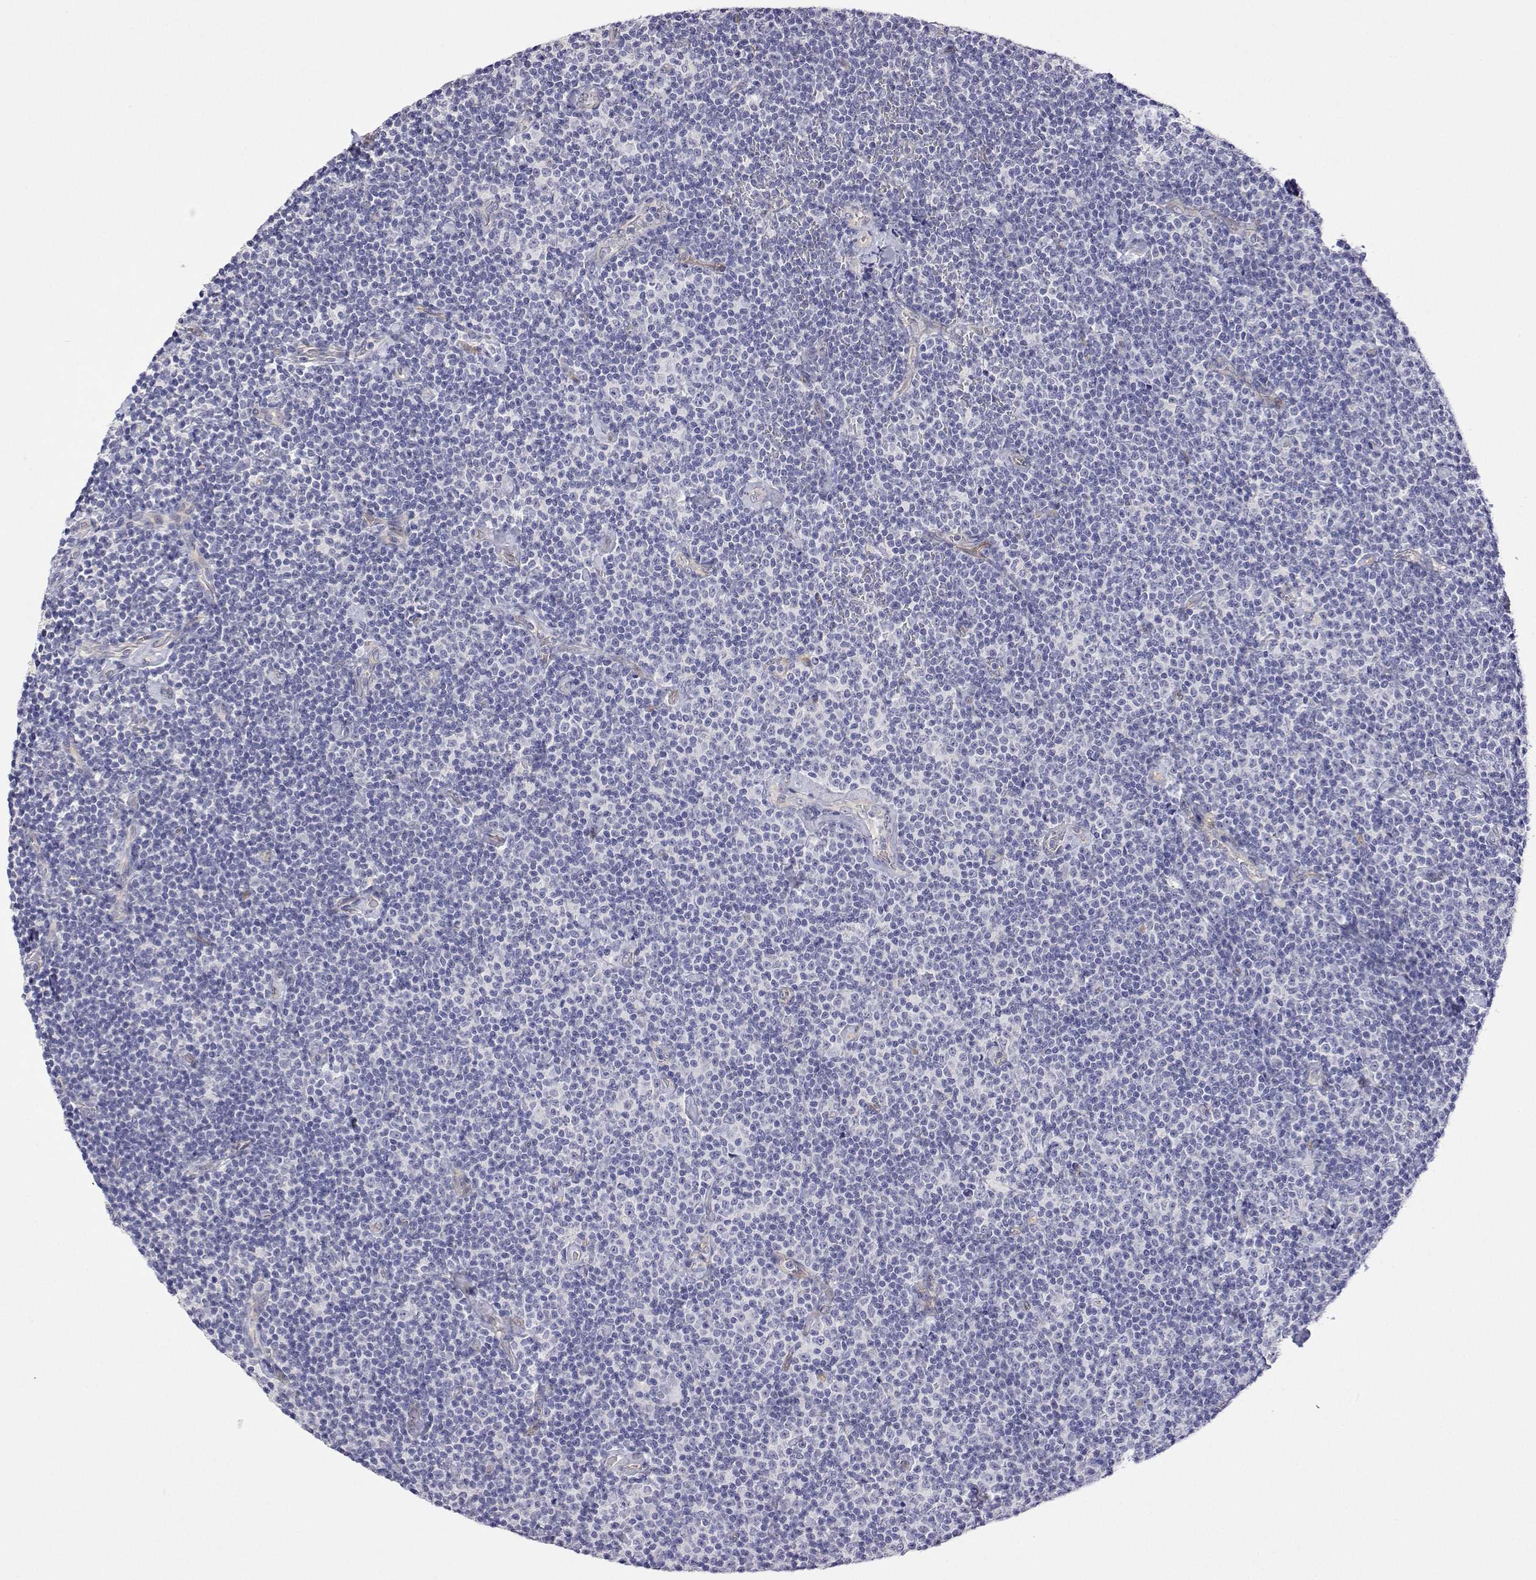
{"staining": {"intensity": "negative", "quantity": "none", "location": "none"}, "tissue": "lymphoma", "cell_type": "Tumor cells", "image_type": "cancer", "snomed": [{"axis": "morphology", "description": "Malignant lymphoma, non-Hodgkin's type, Low grade"}, {"axis": "topography", "description": "Lymph node"}], "caption": "IHC histopathology image of low-grade malignant lymphoma, non-Hodgkin's type stained for a protein (brown), which reveals no expression in tumor cells.", "gene": "PLCB1", "patient": {"sex": "male", "age": 81}}